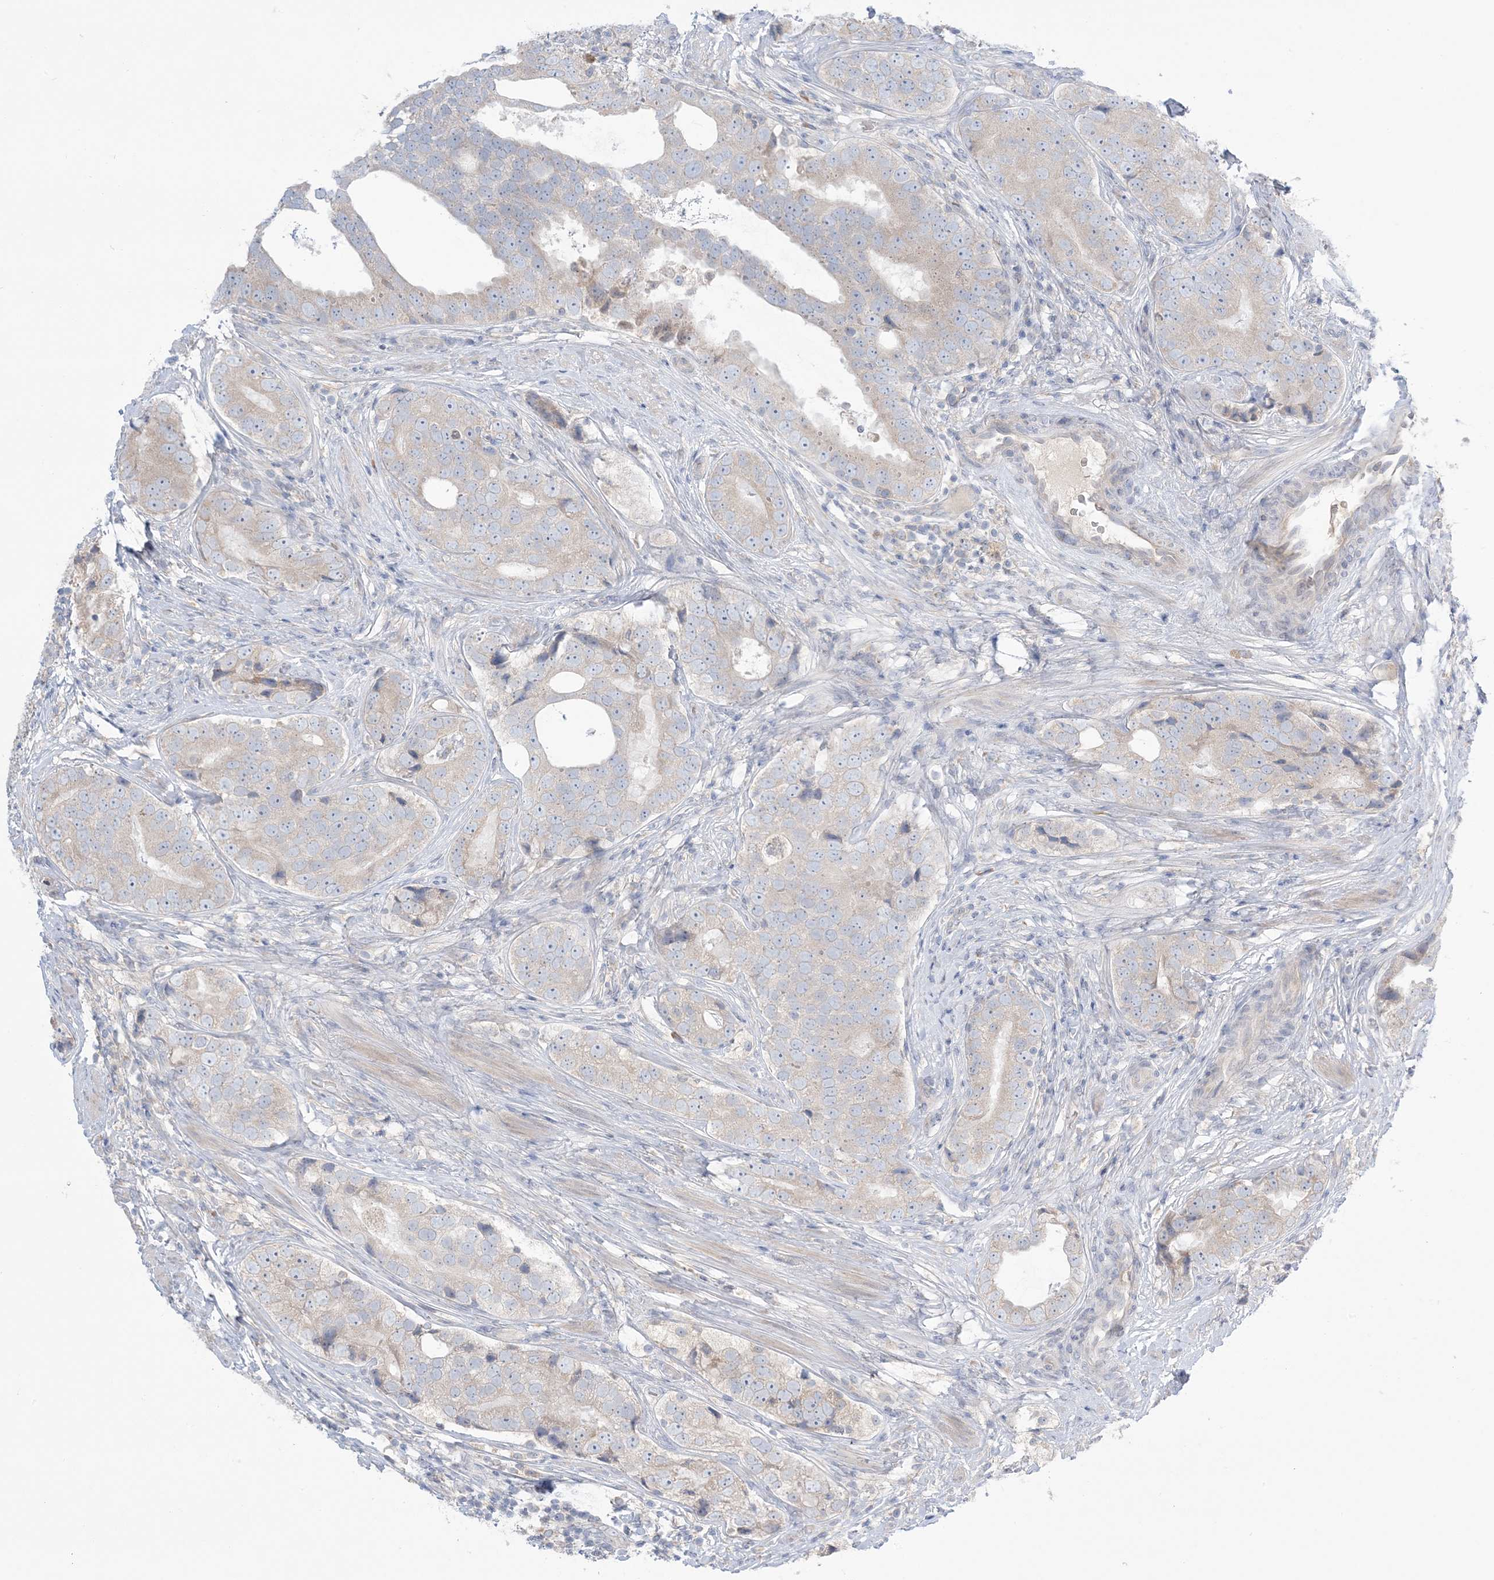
{"staining": {"intensity": "negative", "quantity": "none", "location": "none"}, "tissue": "prostate cancer", "cell_type": "Tumor cells", "image_type": "cancer", "snomed": [{"axis": "morphology", "description": "Adenocarcinoma, High grade"}, {"axis": "topography", "description": "Prostate"}], "caption": "Photomicrograph shows no significant protein staining in tumor cells of prostate adenocarcinoma (high-grade).", "gene": "MMGT1", "patient": {"sex": "male", "age": 56}}